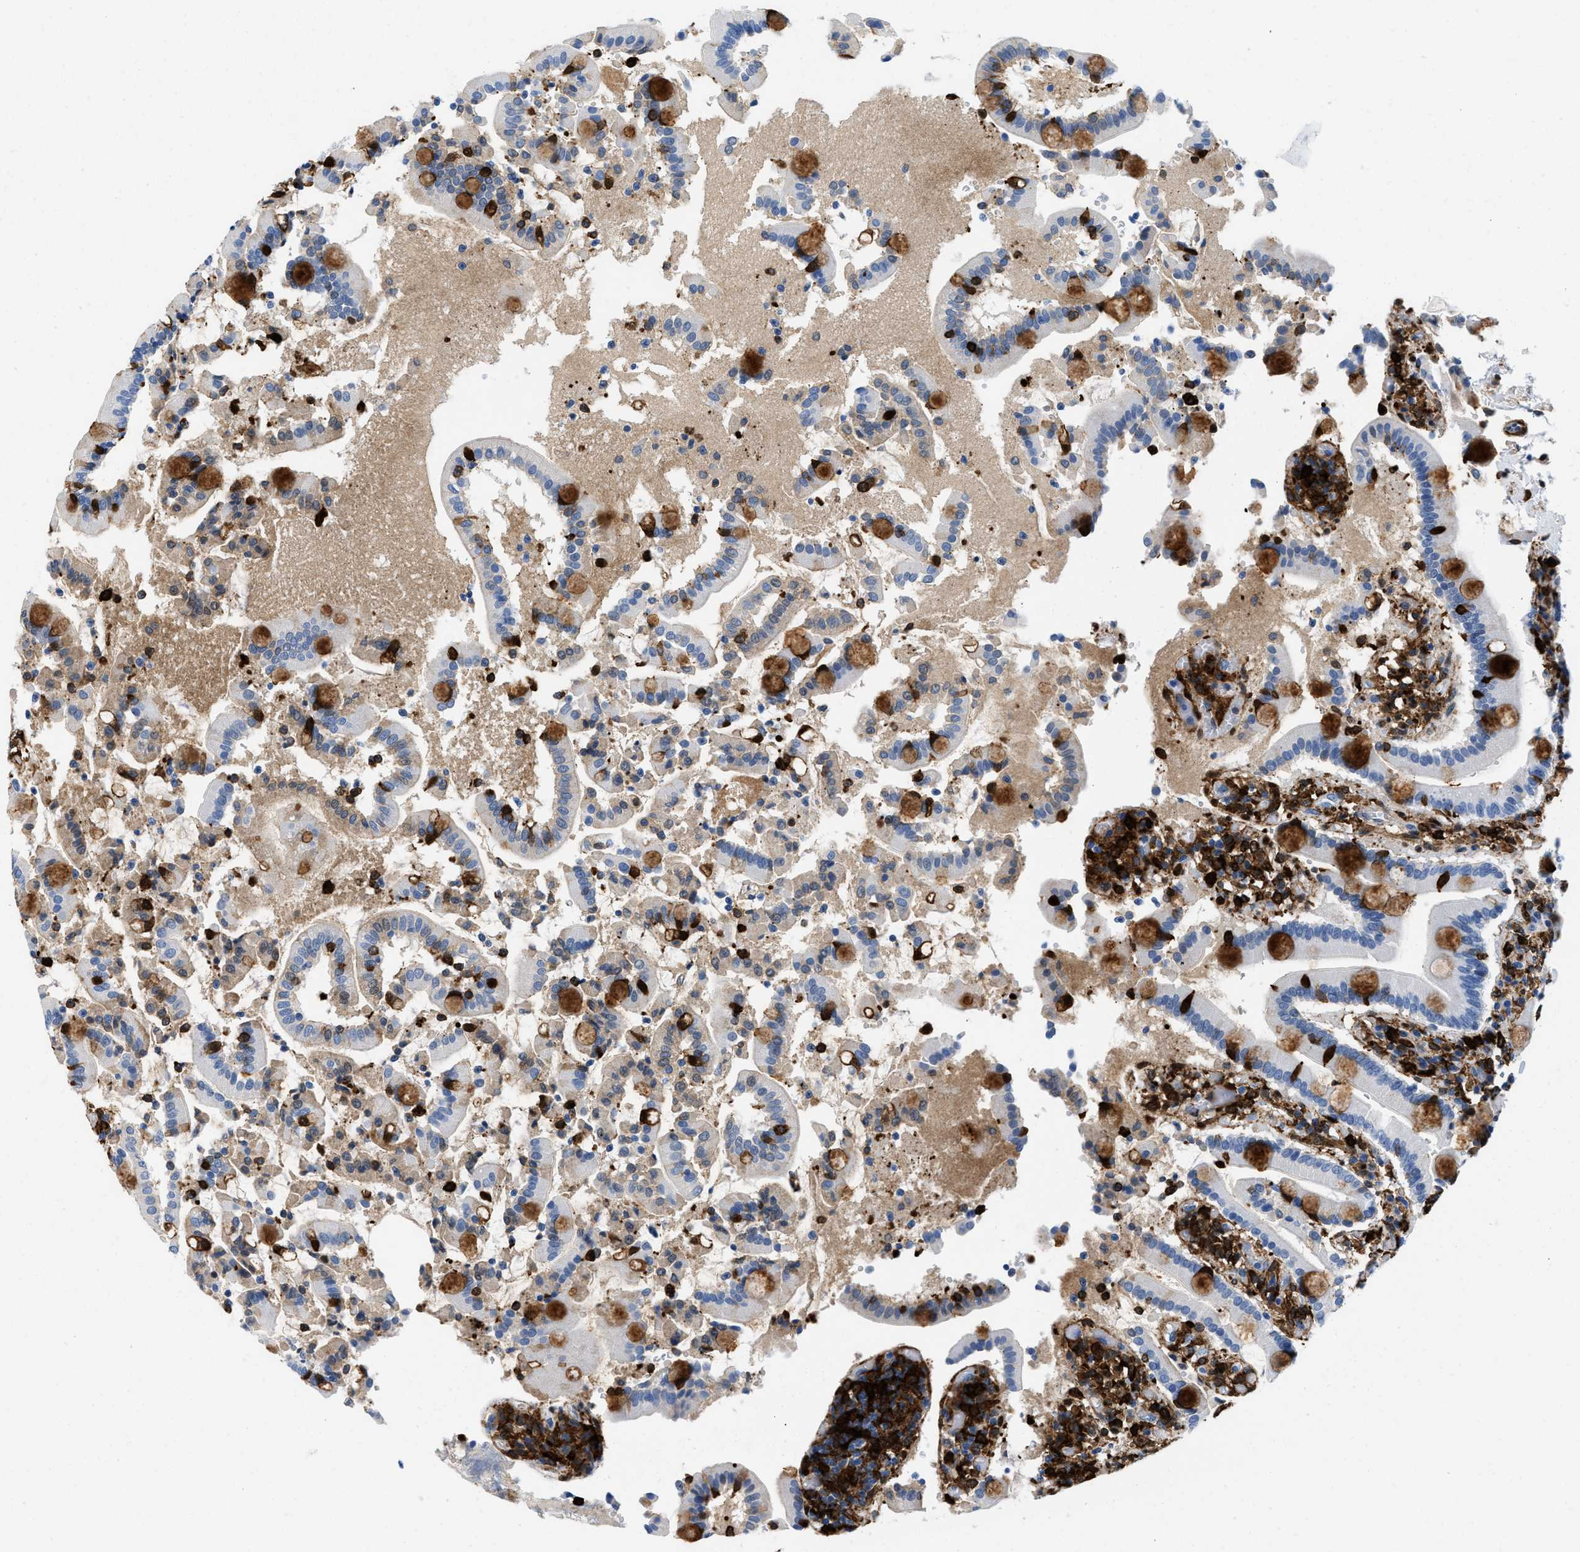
{"staining": {"intensity": "moderate", "quantity": "<25%", "location": "cytoplasmic/membranous"}, "tissue": "duodenum", "cell_type": "Glandular cells", "image_type": "normal", "snomed": [{"axis": "morphology", "description": "Normal tissue, NOS"}, {"axis": "topography", "description": "Small intestine, NOS"}], "caption": "Immunohistochemical staining of unremarkable duodenum shows <25% levels of moderate cytoplasmic/membranous protein positivity in about <25% of glandular cells.", "gene": "GSN", "patient": {"sex": "female", "age": 71}}